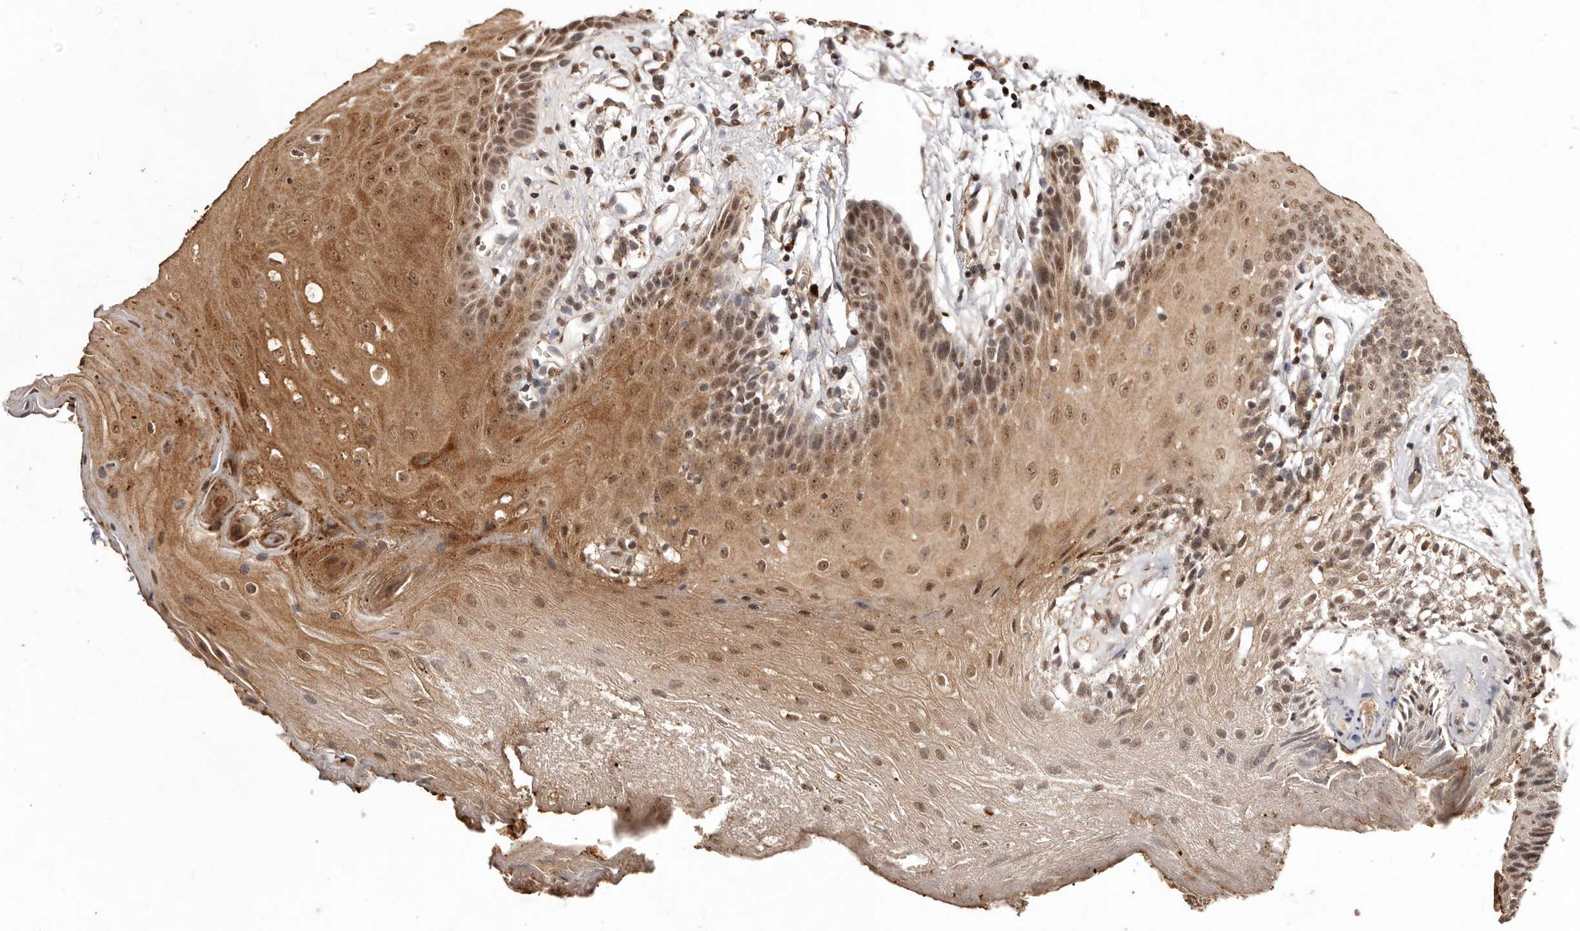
{"staining": {"intensity": "moderate", "quantity": ">75%", "location": "cytoplasmic/membranous,nuclear"}, "tissue": "oral mucosa", "cell_type": "Squamous epithelial cells", "image_type": "normal", "snomed": [{"axis": "morphology", "description": "Normal tissue, NOS"}, {"axis": "morphology", "description": "Squamous cell carcinoma, NOS"}, {"axis": "topography", "description": "Skeletal muscle"}, {"axis": "topography", "description": "Oral tissue"}, {"axis": "topography", "description": "Salivary gland"}, {"axis": "topography", "description": "Head-Neck"}], "caption": "IHC (DAB (3,3'-diaminobenzidine)) staining of benign oral mucosa displays moderate cytoplasmic/membranous,nuclear protein expression in approximately >75% of squamous epithelial cells.", "gene": "NOTCH1", "patient": {"sex": "male", "age": 54}}